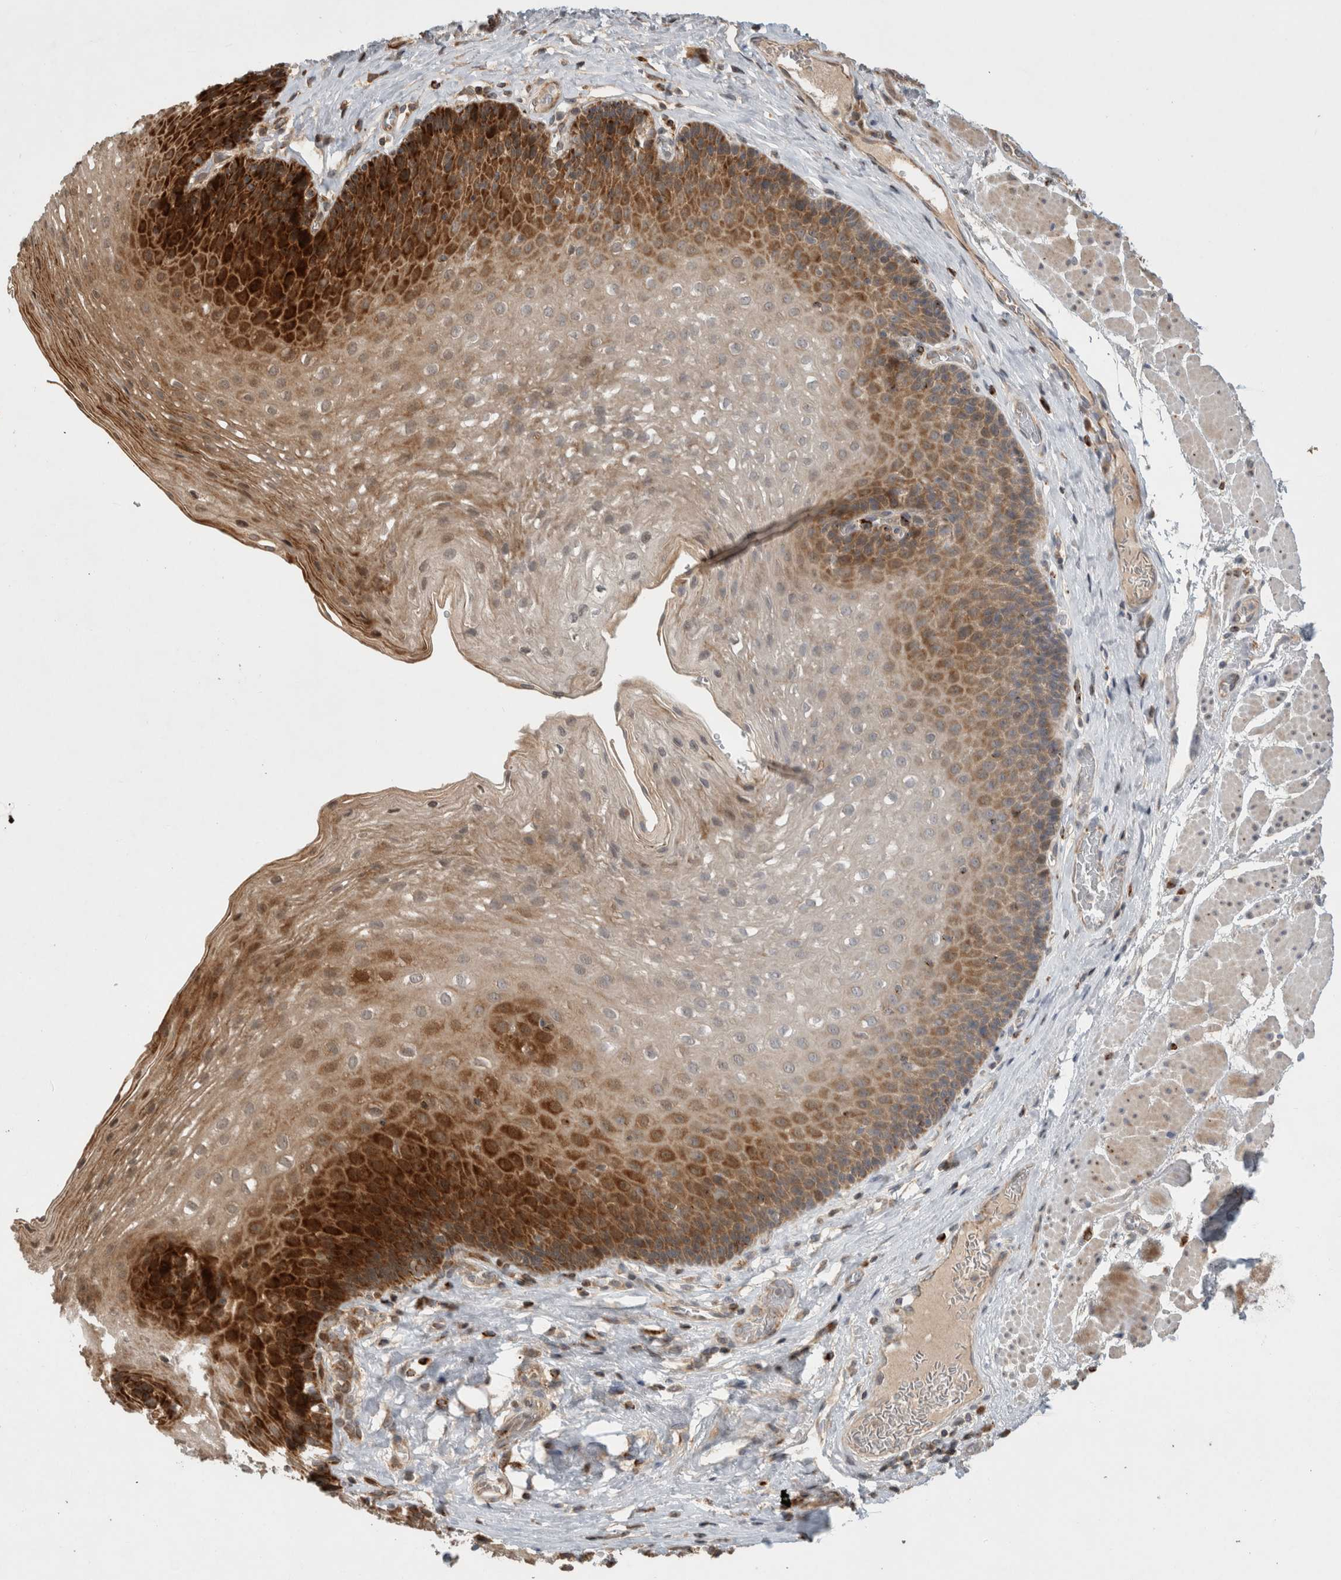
{"staining": {"intensity": "strong", "quantity": "25%-75%", "location": "cytoplasmic/membranous"}, "tissue": "esophagus", "cell_type": "Squamous epithelial cells", "image_type": "normal", "snomed": [{"axis": "morphology", "description": "Normal tissue, NOS"}, {"axis": "topography", "description": "Esophagus"}], "caption": "A brown stain shows strong cytoplasmic/membranous staining of a protein in squamous epithelial cells of benign esophagus. The staining was performed using DAB to visualize the protein expression in brown, while the nuclei were stained in blue with hematoxylin (Magnification: 20x).", "gene": "SERAC1", "patient": {"sex": "female", "age": 66}}